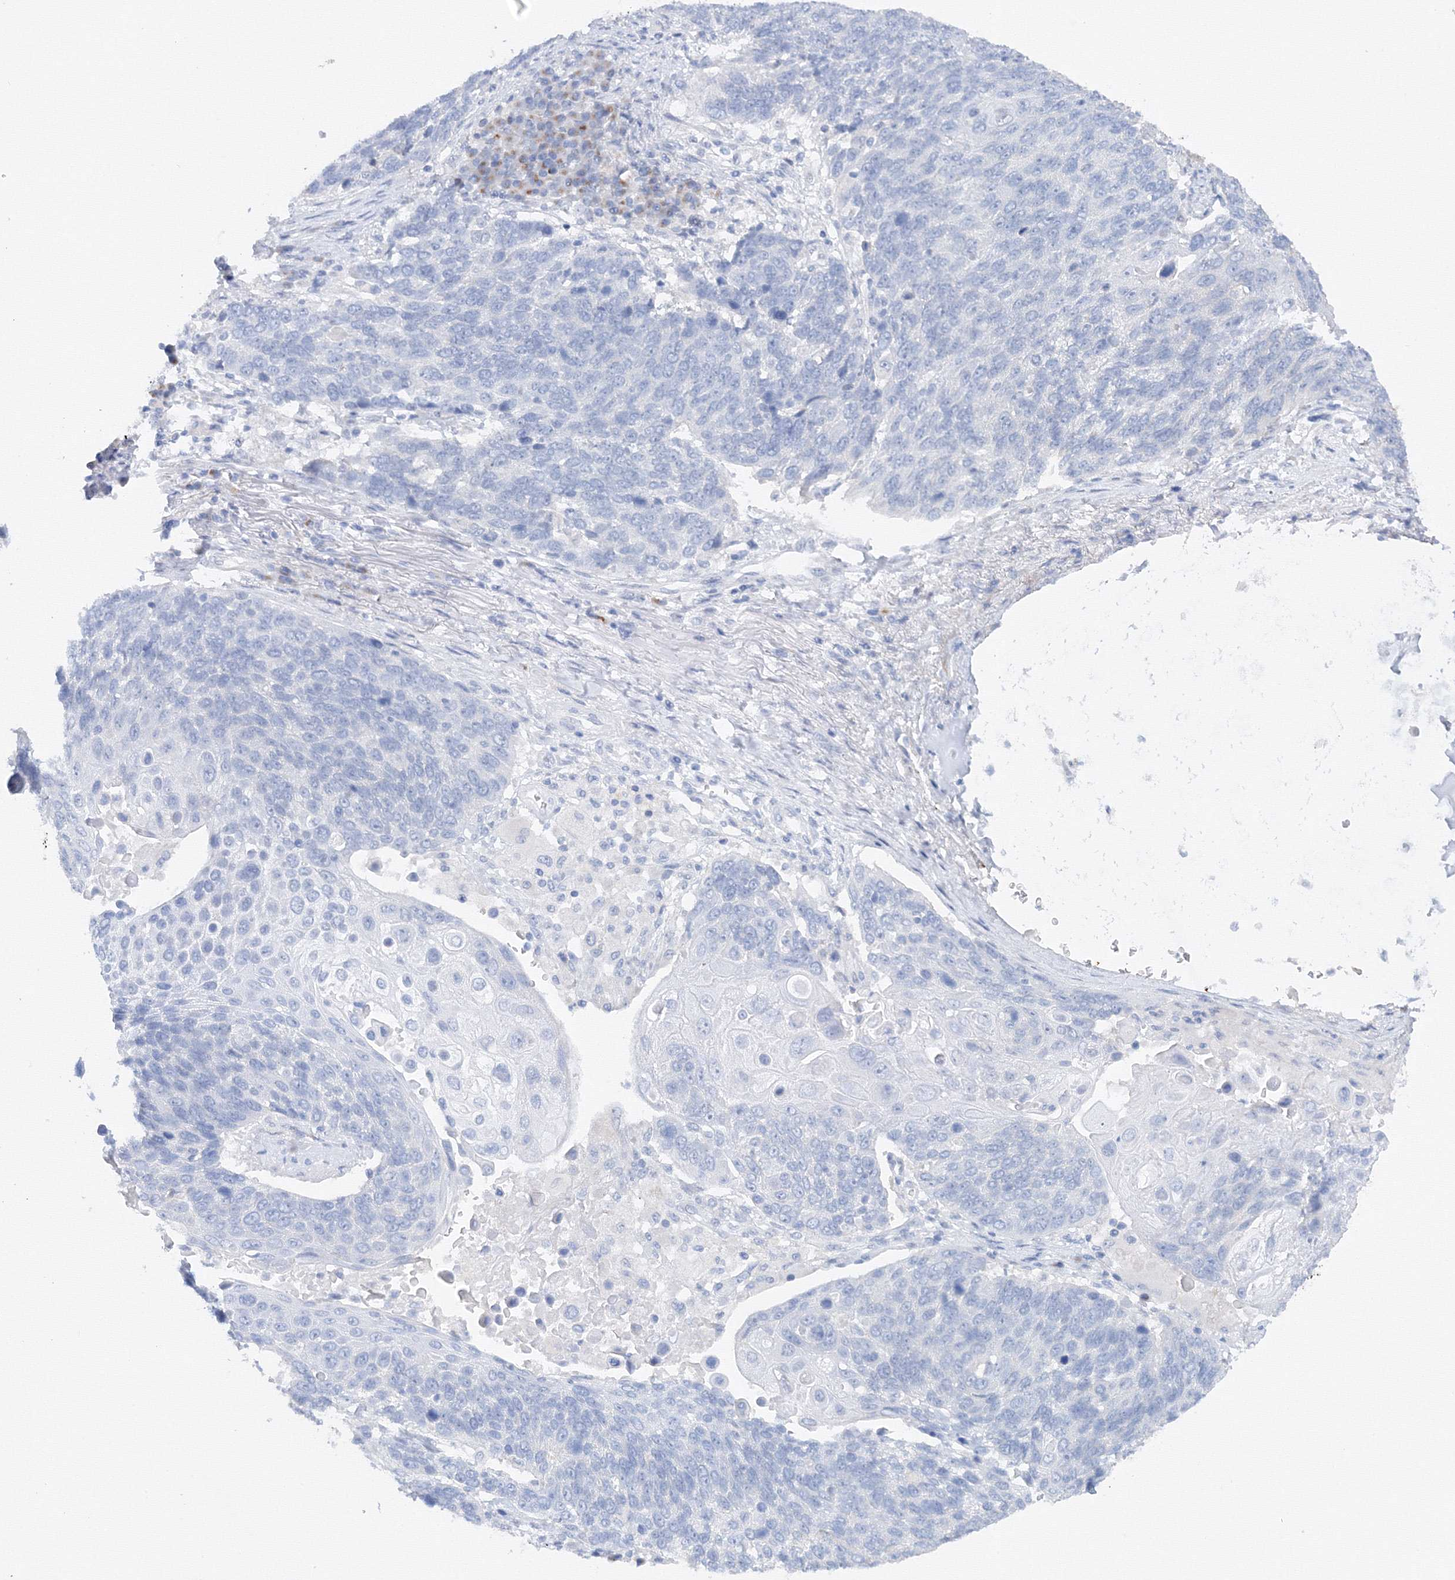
{"staining": {"intensity": "negative", "quantity": "none", "location": "none"}, "tissue": "lung cancer", "cell_type": "Tumor cells", "image_type": "cancer", "snomed": [{"axis": "morphology", "description": "Squamous cell carcinoma, NOS"}, {"axis": "topography", "description": "Lung"}], "caption": "Lung cancer stained for a protein using immunohistochemistry shows no expression tumor cells.", "gene": "TAMM41", "patient": {"sex": "male", "age": 66}}